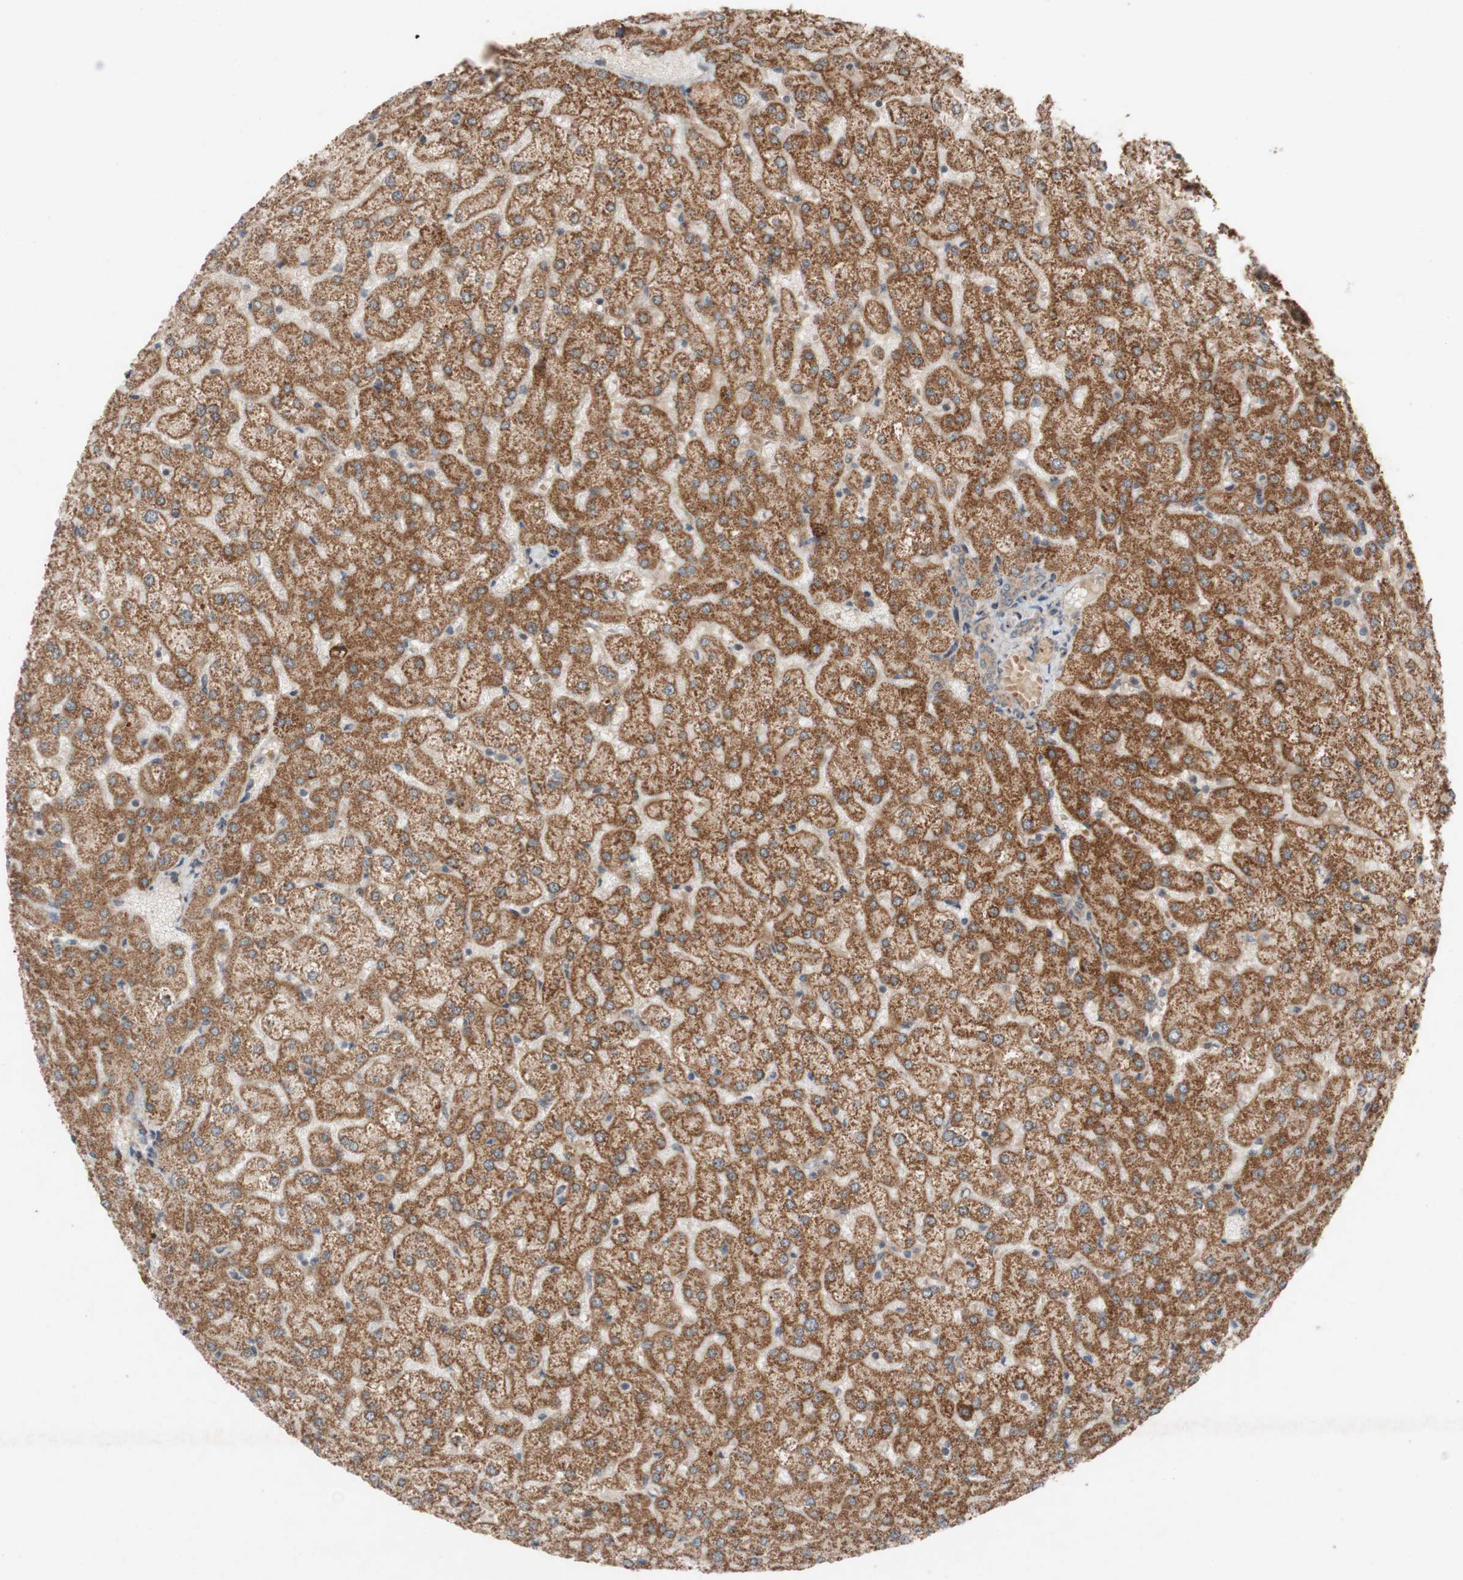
{"staining": {"intensity": "moderate", "quantity": ">75%", "location": "cytoplasmic/membranous"}, "tissue": "liver", "cell_type": "Cholangiocytes", "image_type": "normal", "snomed": [{"axis": "morphology", "description": "Normal tissue, NOS"}, {"axis": "topography", "description": "Liver"}], "caption": "This is an image of immunohistochemistry (IHC) staining of unremarkable liver, which shows moderate positivity in the cytoplasmic/membranous of cholangiocytes.", "gene": "TST", "patient": {"sex": "female", "age": 32}}